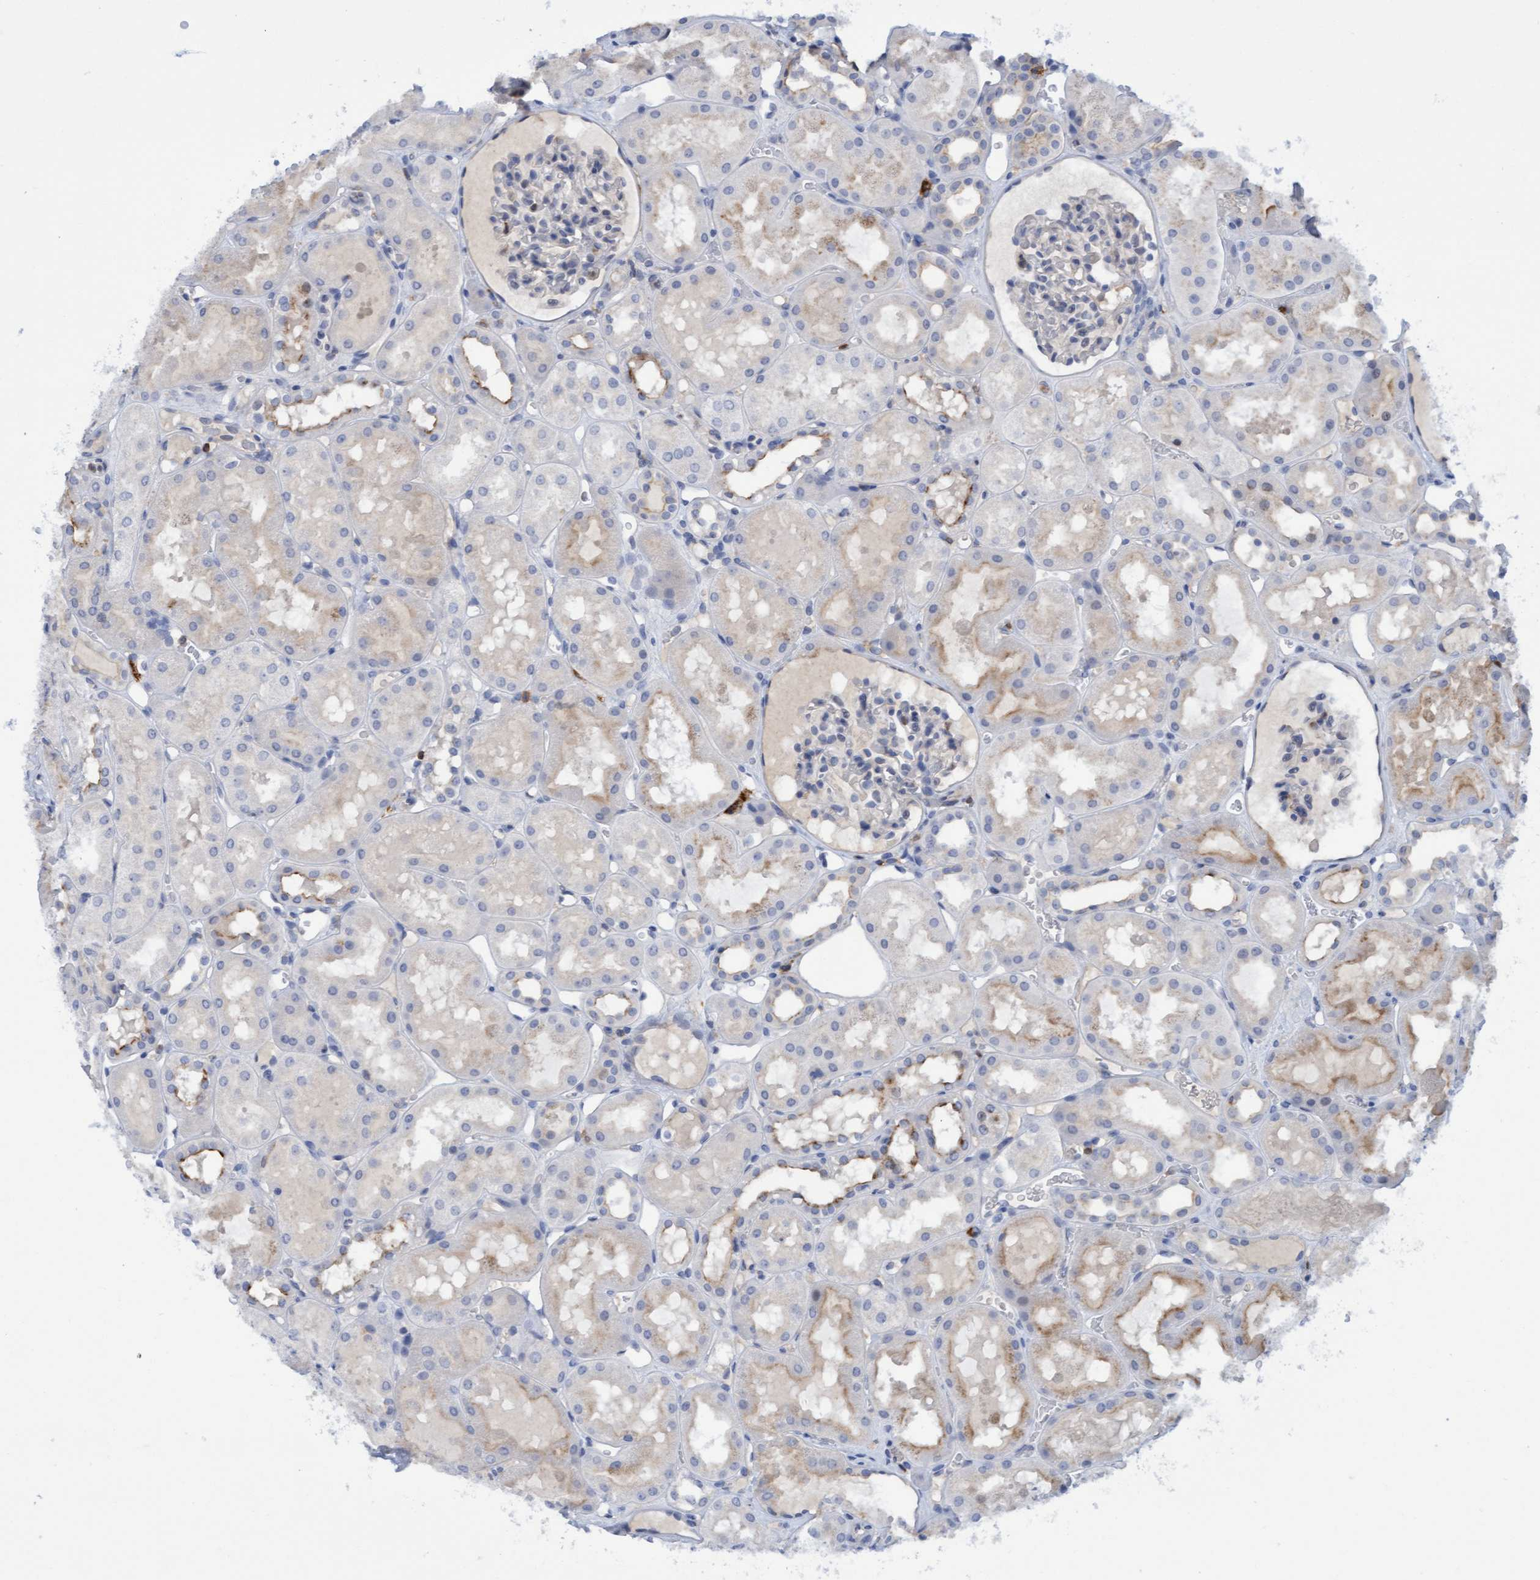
{"staining": {"intensity": "negative", "quantity": "none", "location": "none"}, "tissue": "kidney", "cell_type": "Cells in glomeruli", "image_type": "normal", "snomed": [{"axis": "morphology", "description": "Normal tissue, NOS"}, {"axis": "topography", "description": "Kidney"}, {"axis": "topography", "description": "Urinary bladder"}], "caption": "Photomicrograph shows no significant protein expression in cells in glomeruli of benign kidney.", "gene": "FNBP1", "patient": {"sex": "male", "age": 16}}